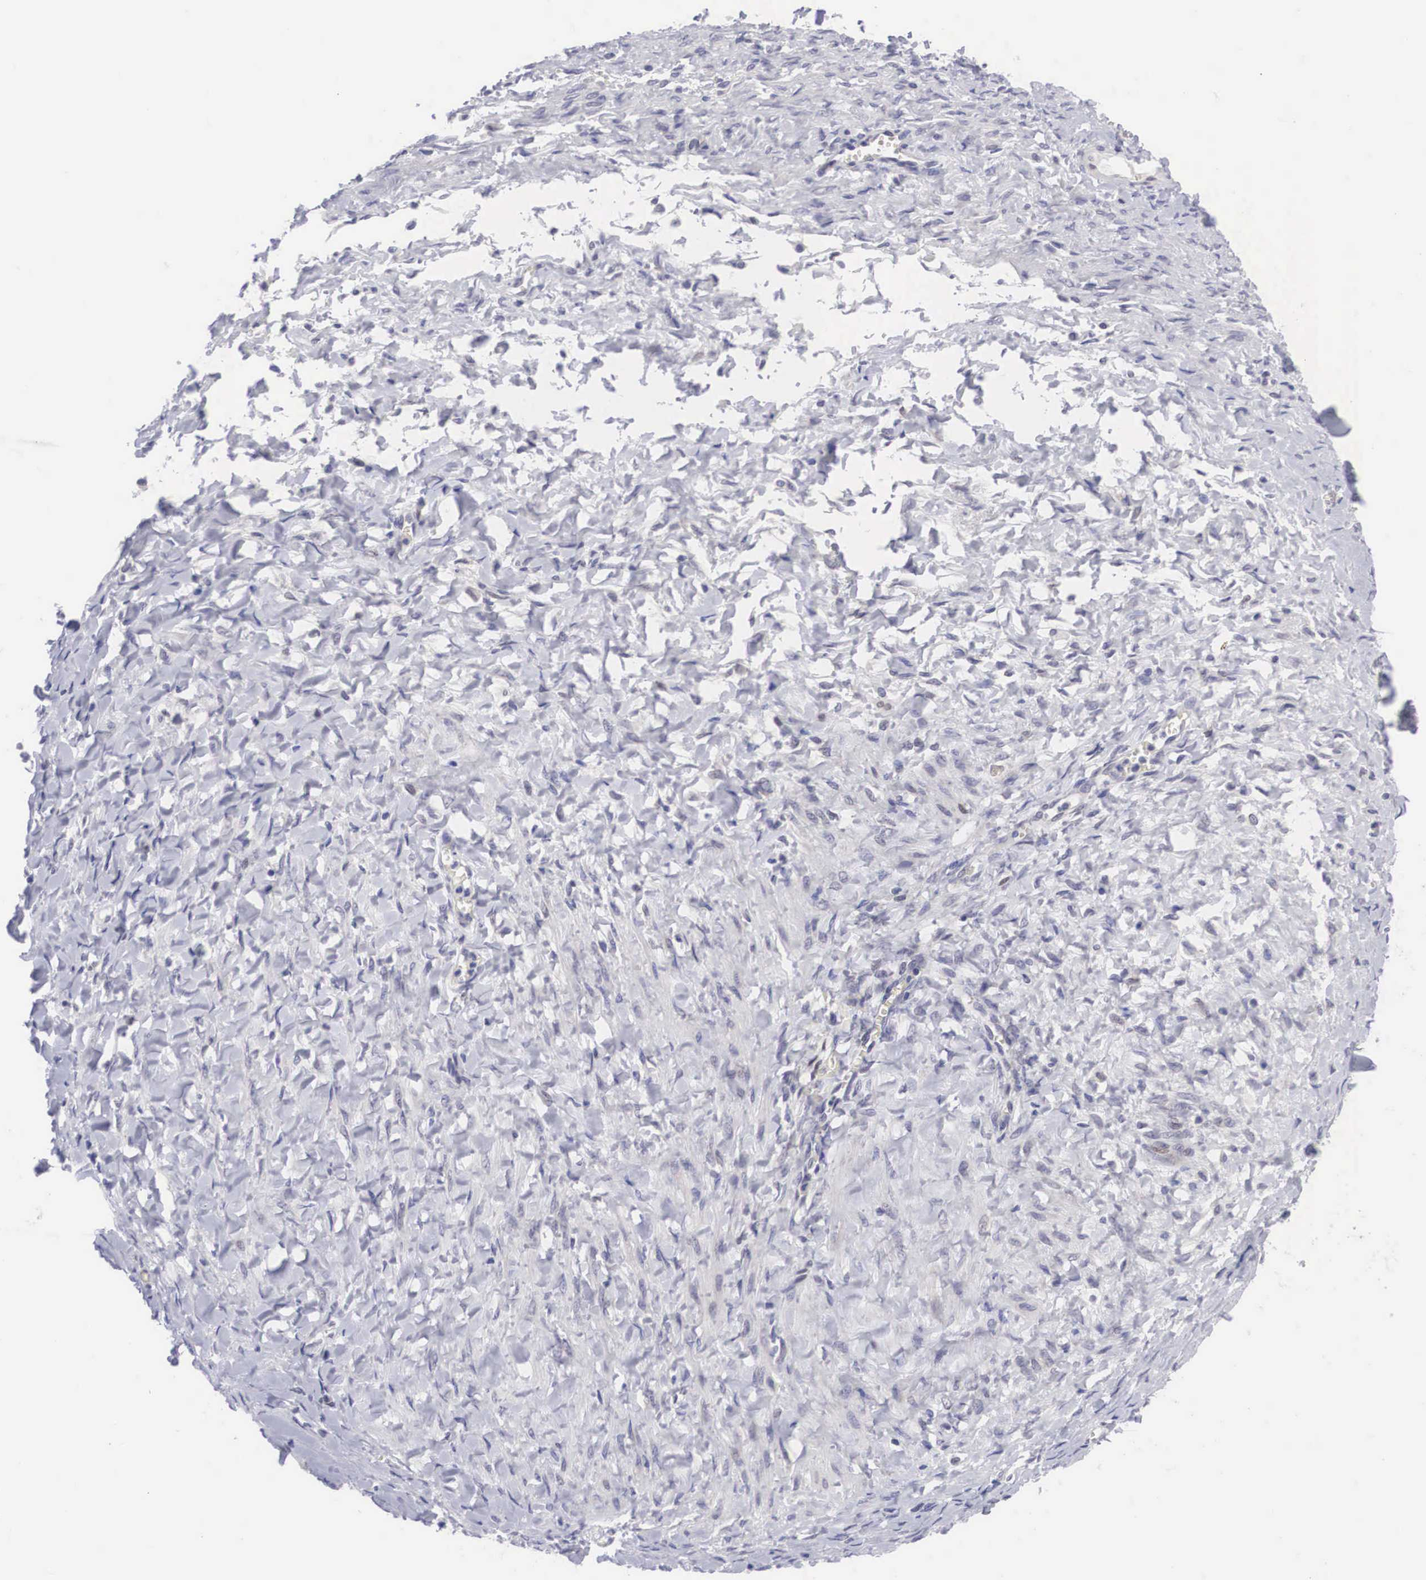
{"staining": {"intensity": "weak", "quantity": "<25%", "location": "nuclear"}, "tissue": "smooth muscle", "cell_type": "Smooth muscle cells", "image_type": "normal", "snomed": [{"axis": "morphology", "description": "Normal tissue, NOS"}, {"axis": "topography", "description": "Uterus"}], "caption": "An image of human smooth muscle is negative for staining in smooth muscle cells. Brightfield microscopy of immunohistochemistry (IHC) stained with DAB (brown) and hematoxylin (blue), captured at high magnification.", "gene": "SOX11", "patient": {"sex": "female", "age": 56}}